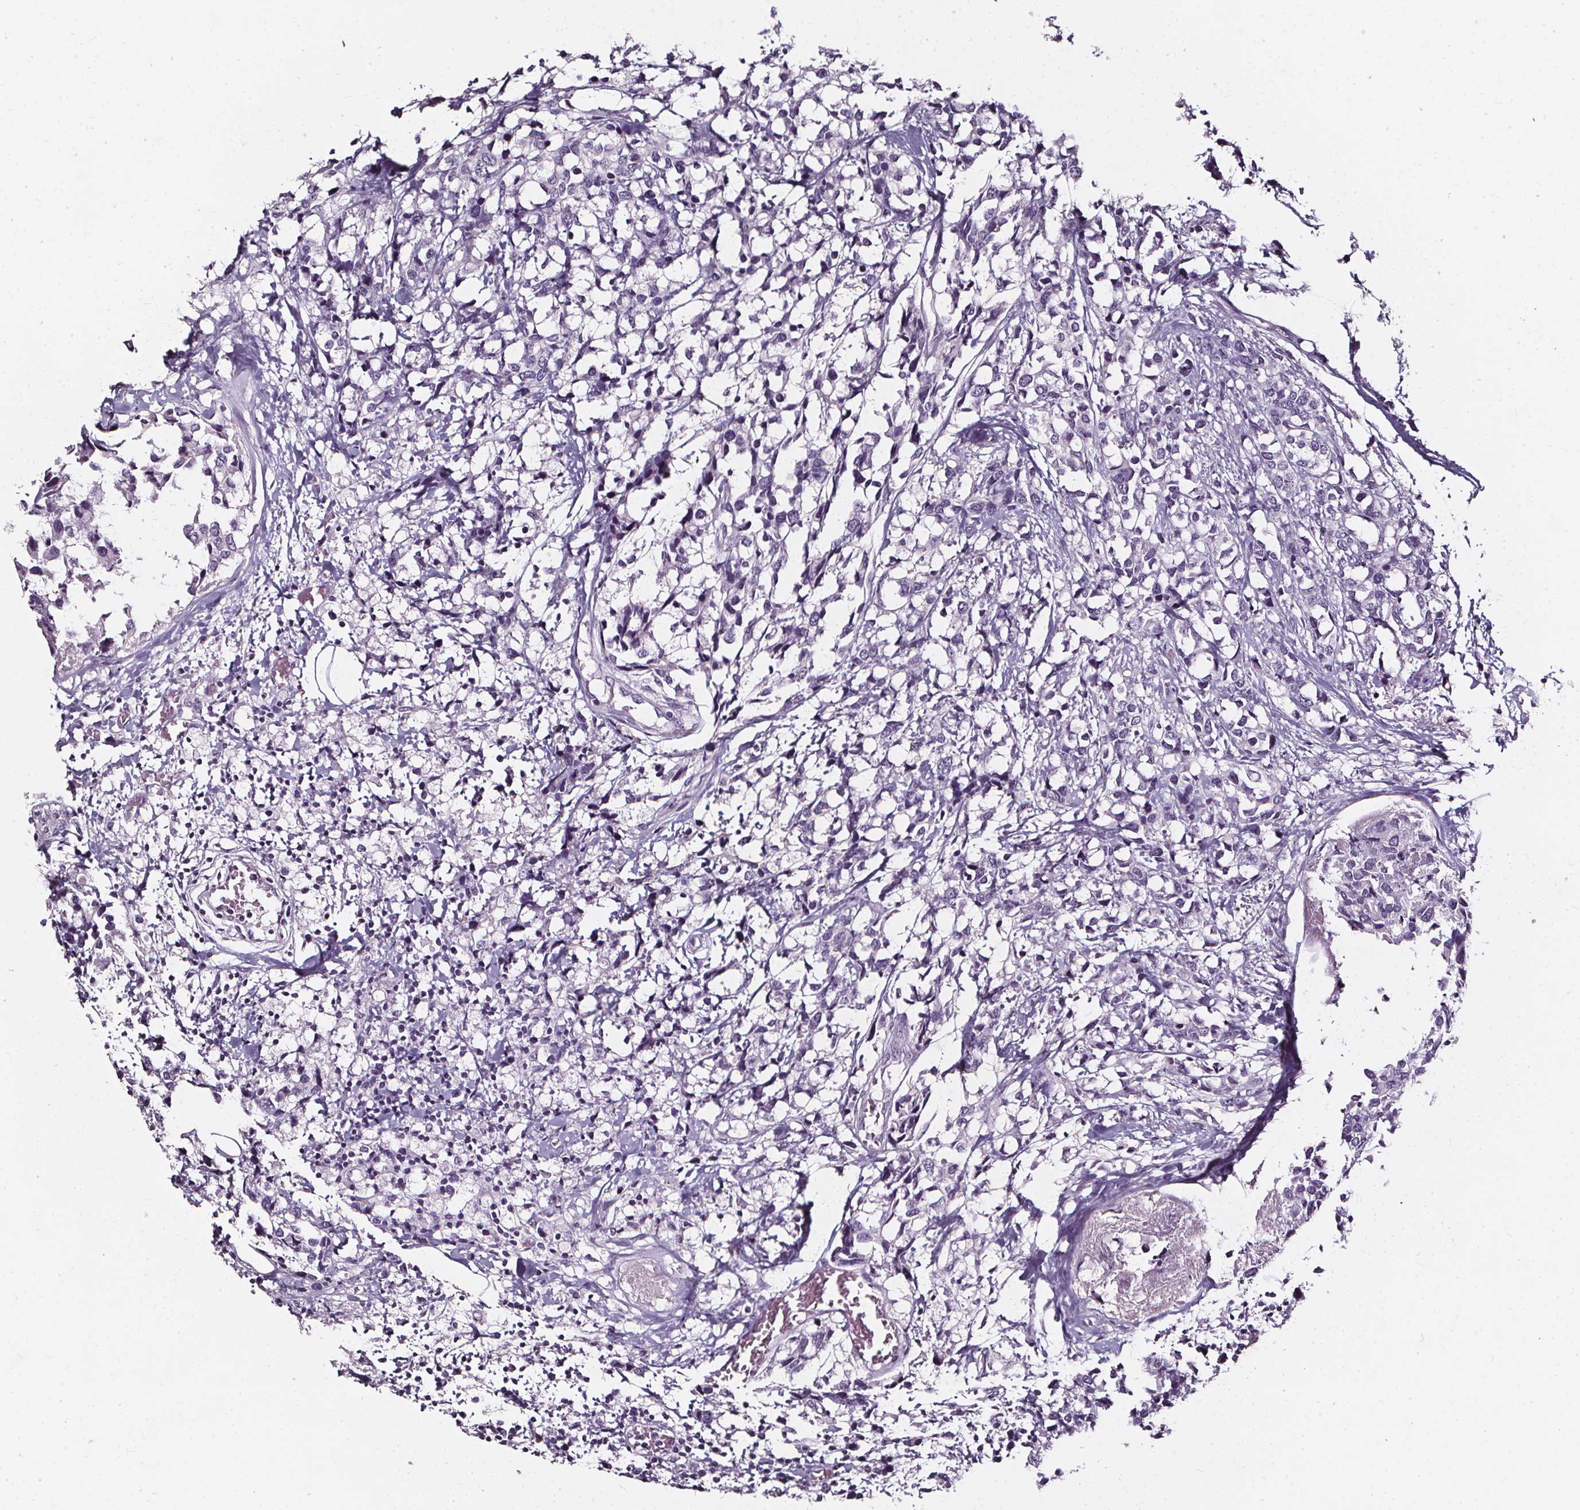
{"staining": {"intensity": "negative", "quantity": "none", "location": "none"}, "tissue": "breast cancer", "cell_type": "Tumor cells", "image_type": "cancer", "snomed": [{"axis": "morphology", "description": "Lobular carcinoma"}, {"axis": "topography", "description": "Breast"}], "caption": "A high-resolution image shows IHC staining of lobular carcinoma (breast), which exhibits no significant positivity in tumor cells. (DAB immunohistochemistry with hematoxylin counter stain).", "gene": "DEFA5", "patient": {"sex": "female", "age": 59}}